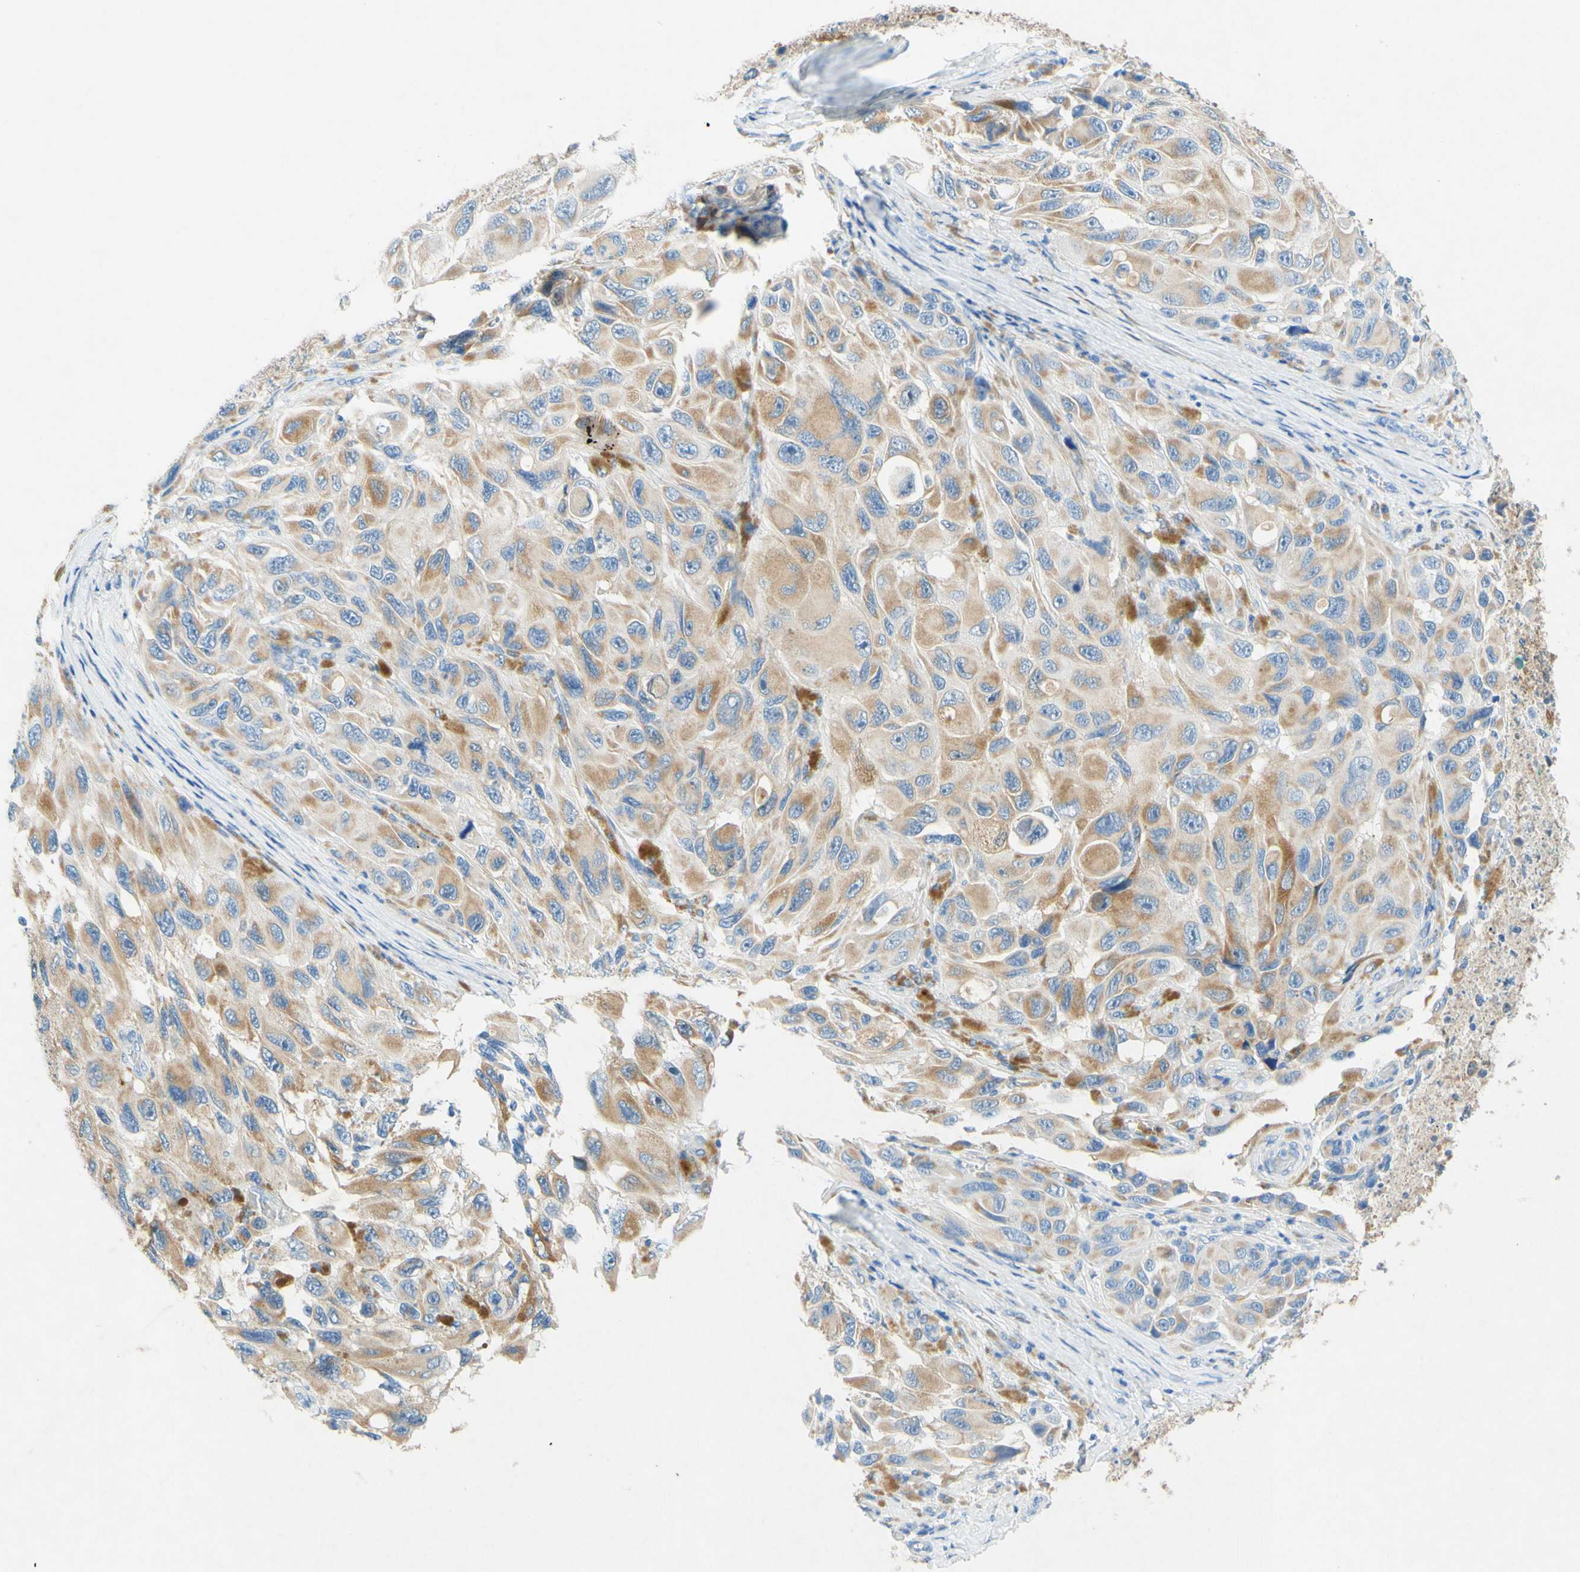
{"staining": {"intensity": "weak", "quantity": ">75%", "location": "cytoplasmic/membranous"}, "tissue": "melanoma", "cell_type": "Tumor cells", "image_type": "cancer", "snomed": [{"axis": "morphology", "description": "Malignant melanoma, NOS"}, {"axis": "topography", "description": "Skin"}], "caption": "This is a micrograph of immunohistochemistry staining of melanoma, which shows weak staining in the cytoplasmic/membranous of tumor cells.", "gene": "SLC46A1", "patient": {"sex": "female", "age": 73}}